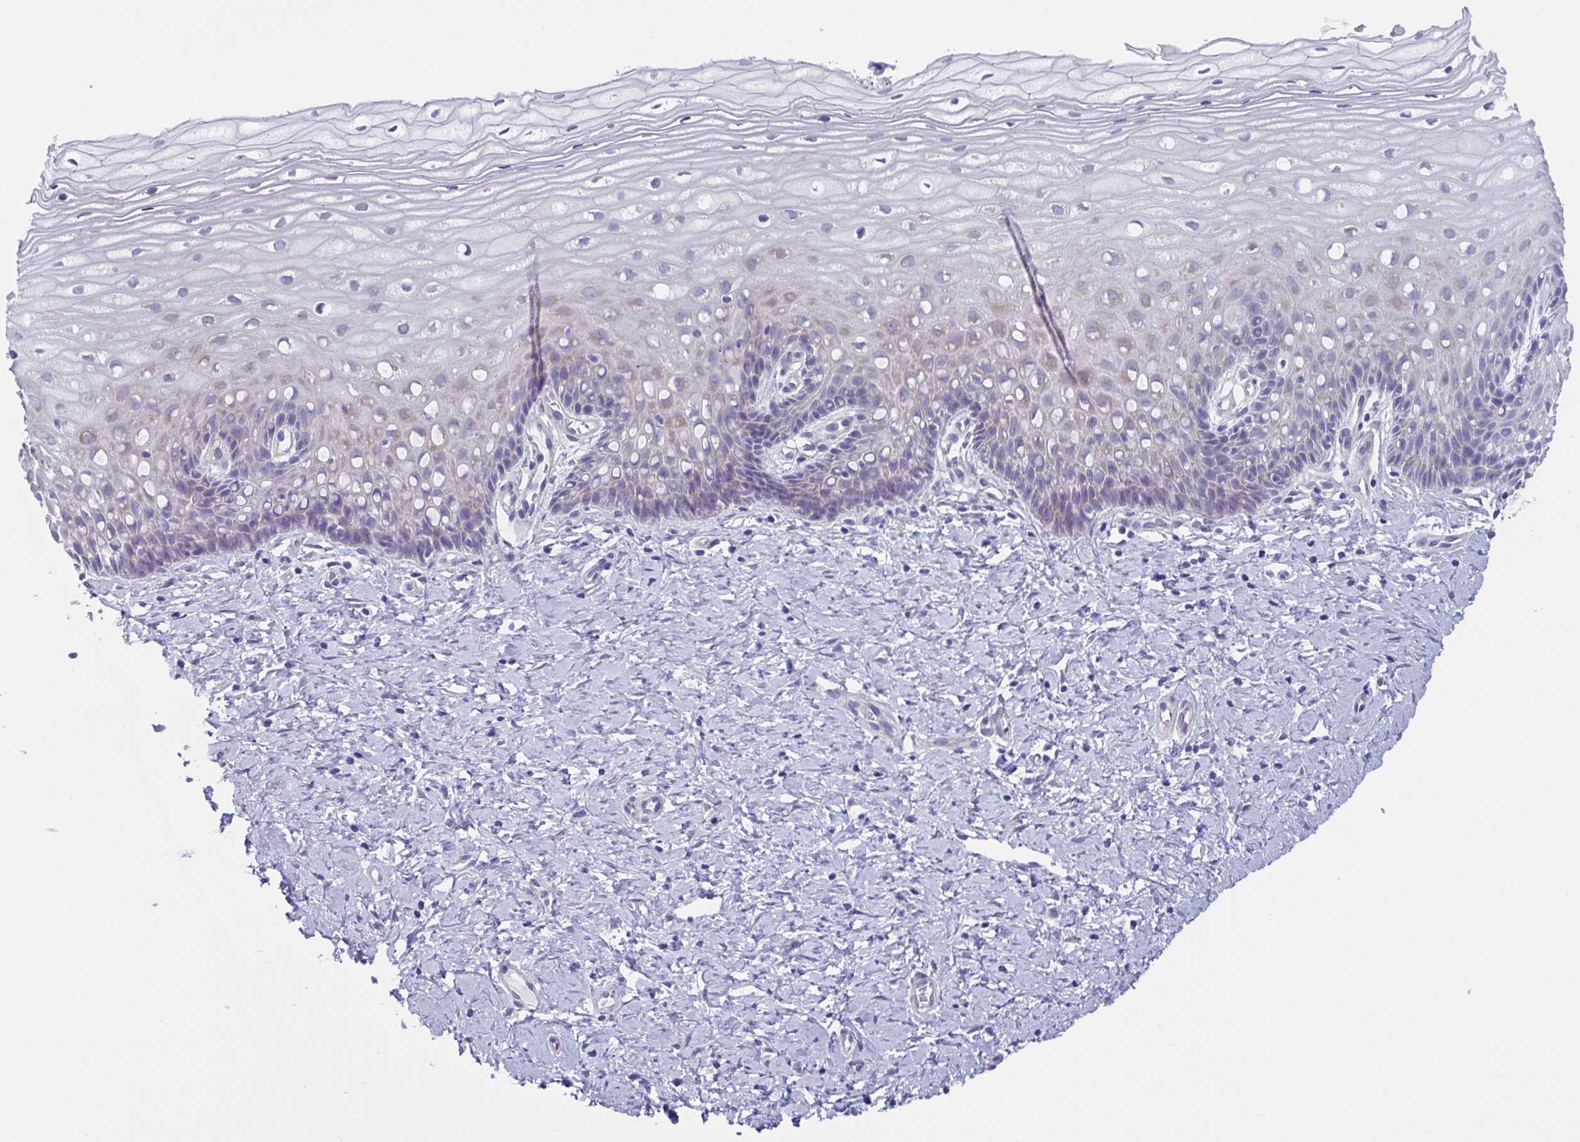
{"staining": {"intensity": "weak", "quantity": "<25%", "location": "cytoplasmic/membranous"}, "tissue": "cervix", "cell_type": "Squamous epithelial cells", "image_type": "normal", "snomed": [{"axis": "morphology", "description": "Normal tissue, NOS"}, {"axis": "topography", "description": "Cervix"}], "caption": "Protein analysis of benign cervix shows no significant staining in squamous epithelial cells.", "gene": "LPIN3", "patient": {"sex": "female", "age": 37}}